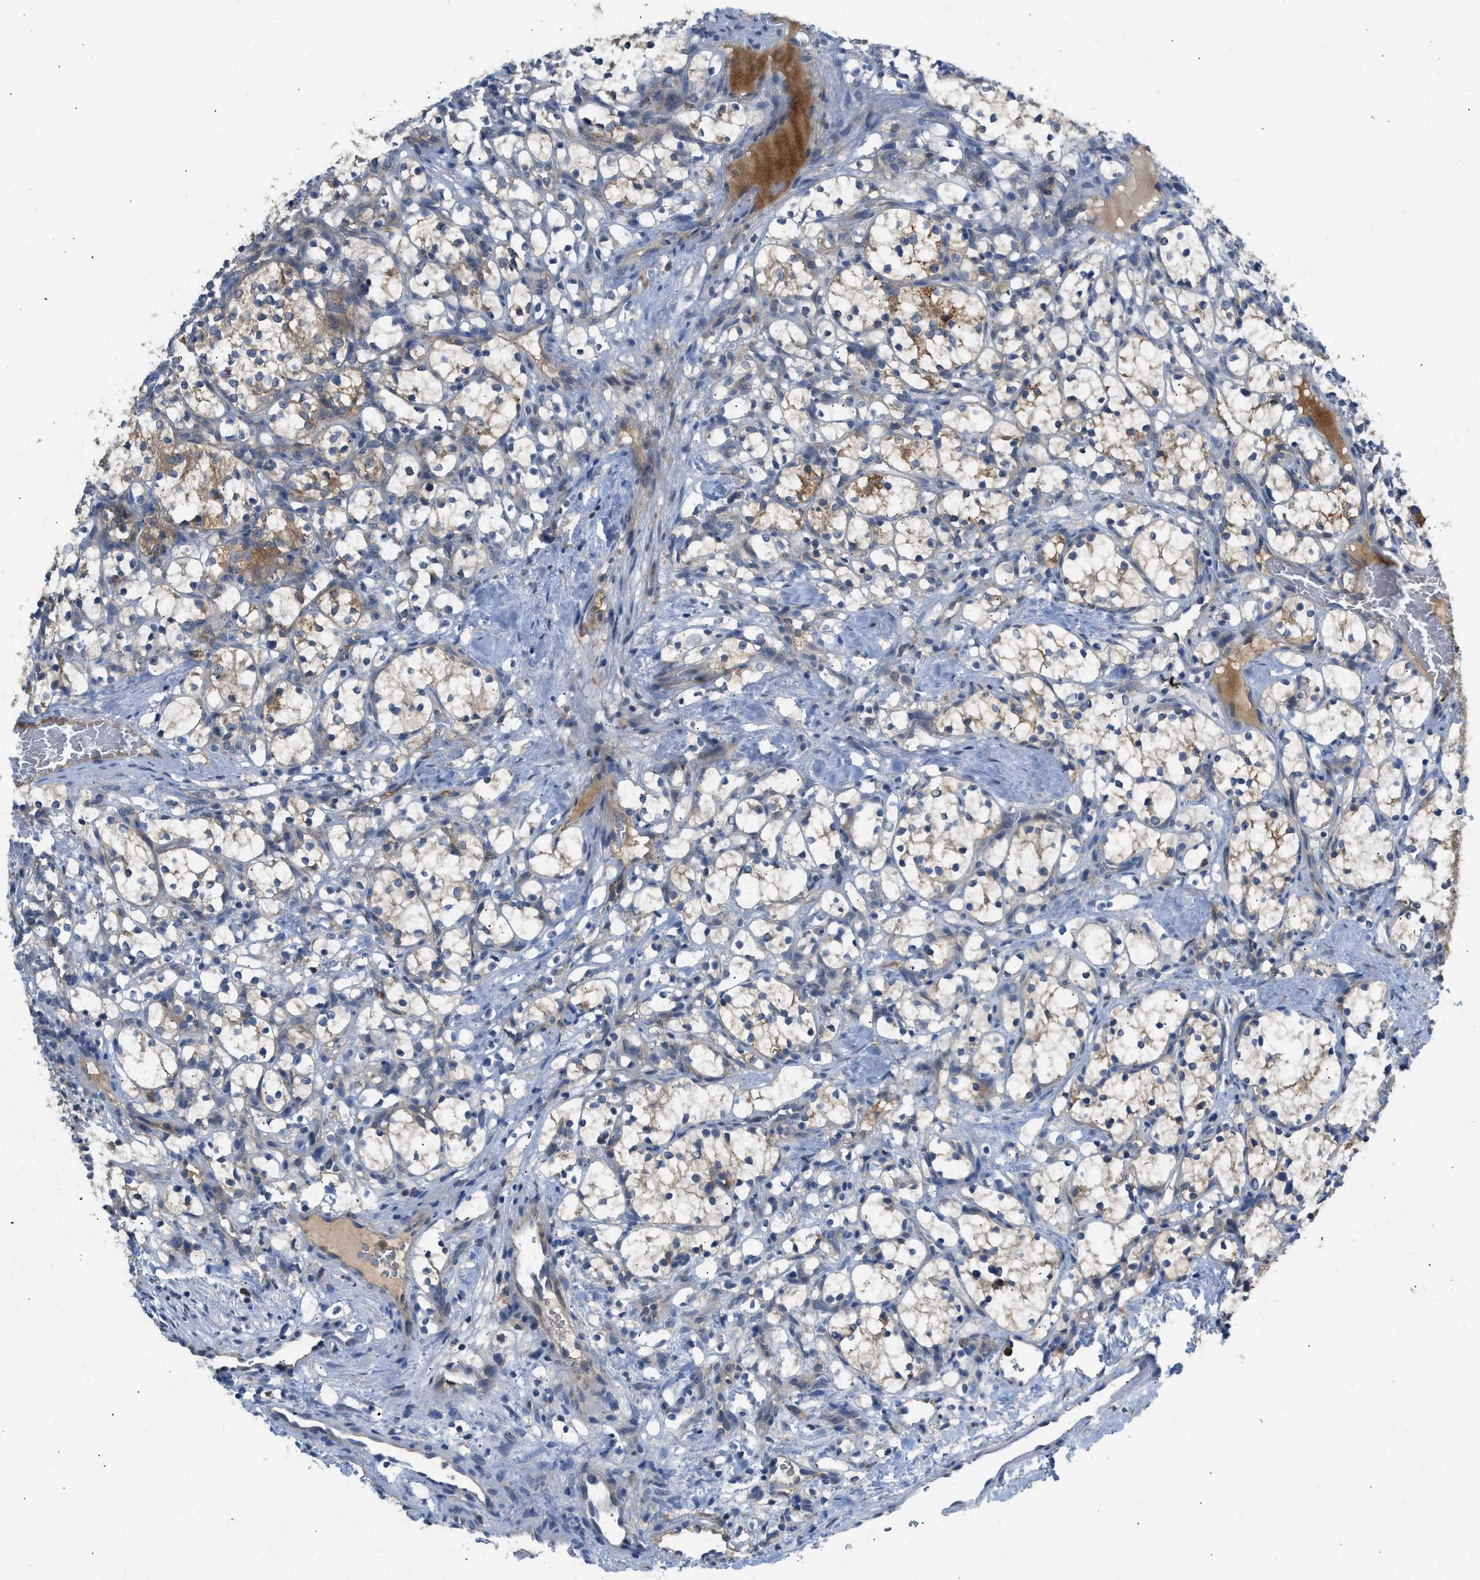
{"staining": {"intensity": "moderate", "quantity": "<25%", "location": "cytoplasmic/membranous"}, "tissue": "renal cancer", "cell_type": "Tumor cells", "image_type": "cancer", "snomed": [{"axis": "morphology", "description": "Adenocarcinoma, NOS"}, {"axis": "topography", "description": "Kidney"}], "caption": "Adenocarcinoma (renal) stained for a protein (brown) displays moderate cytoplasmic/membranous positive positivity in approximately <25% of tumor cells.", "gene": "RHBDF2", "patient": {"sex": "female", "age": 69}}